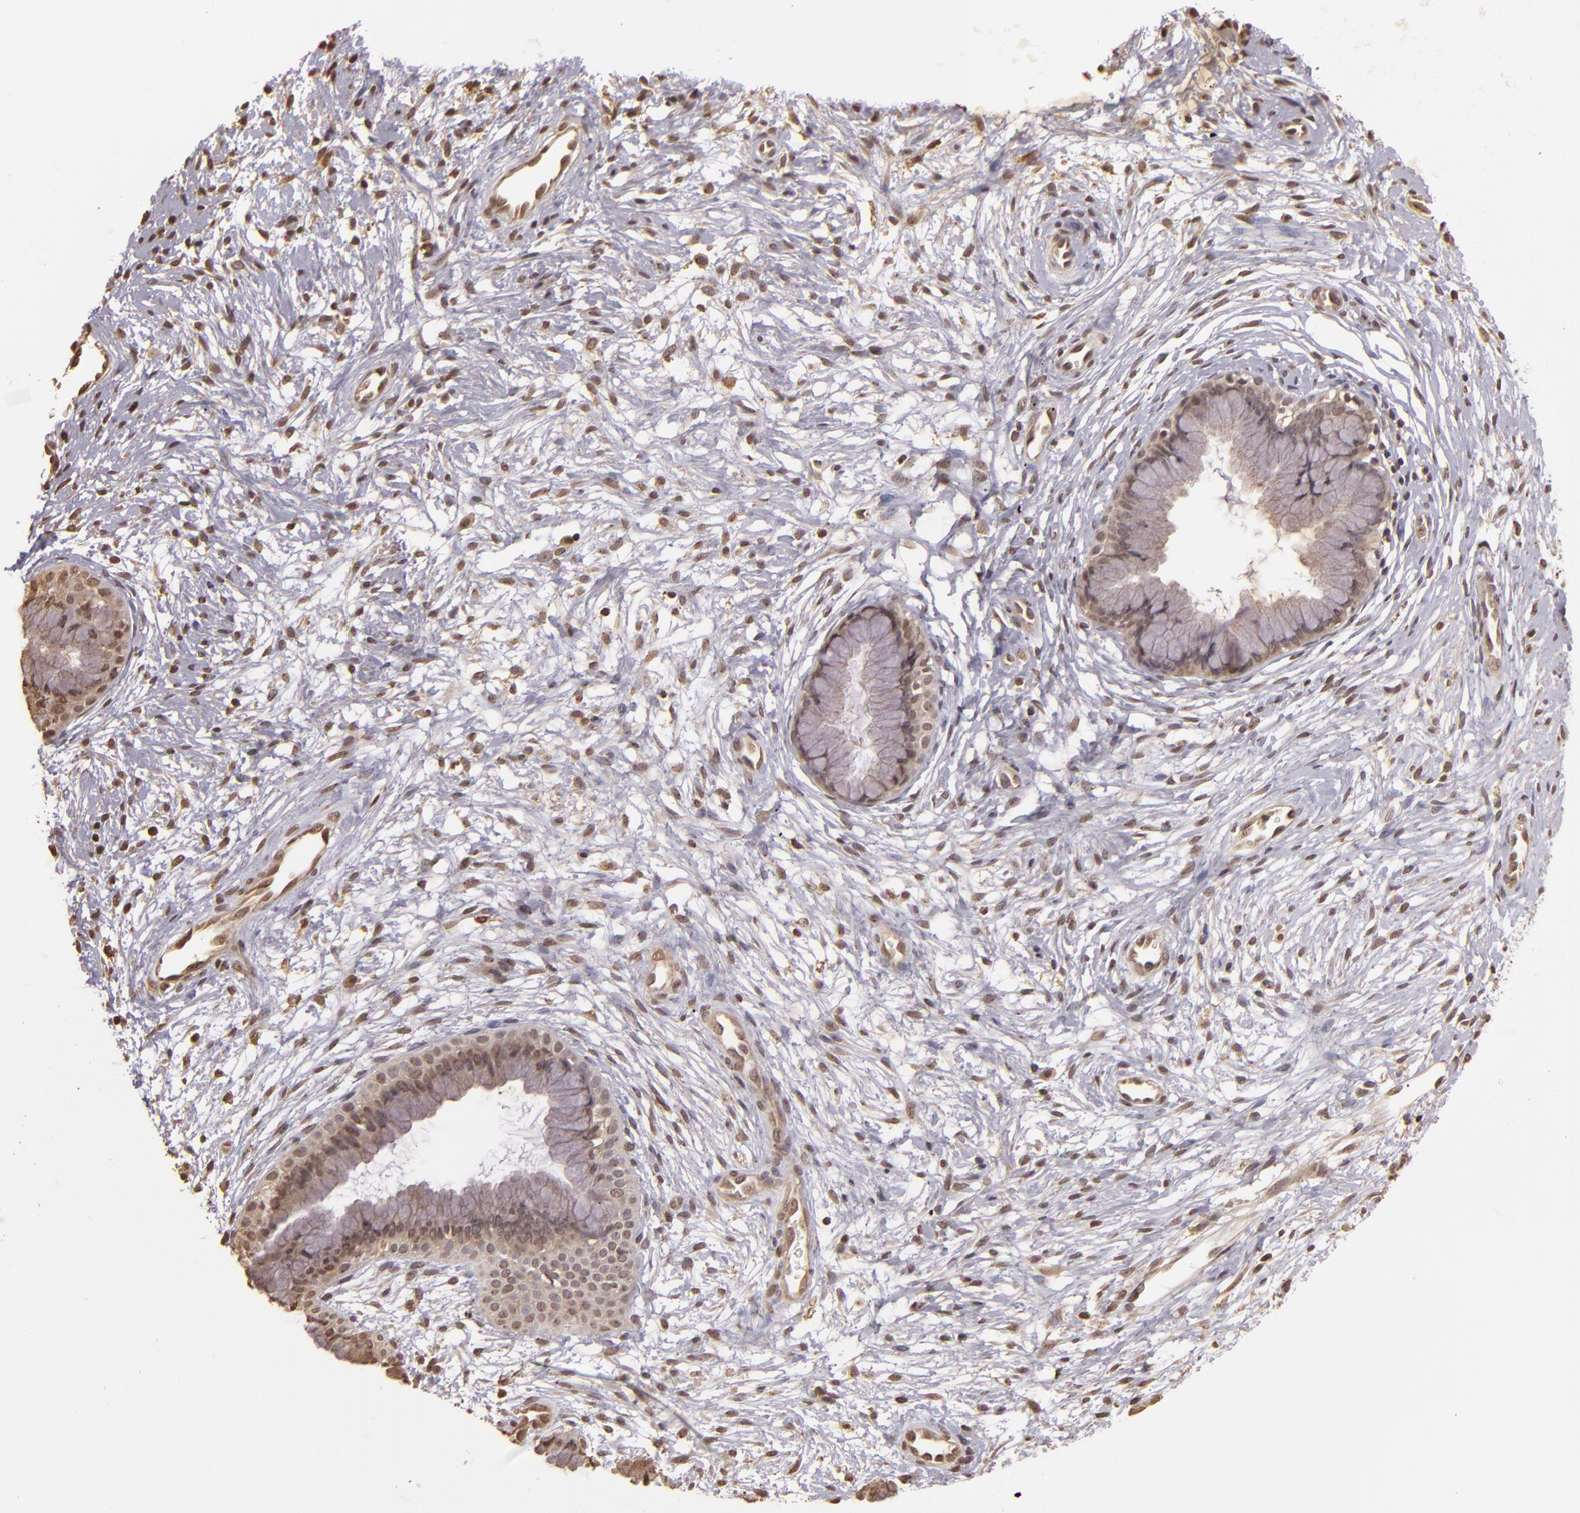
{"staining": {"intensity": "weak", "quantity": ">75%", "location": "cytoplasmic/membranous"}, "tissue": "cervix", "cell_type": "Glandular cells", "image_type": "normal", "snomed": [{"axis": "morphology", "description": "Normal tissue, NOS"}, {"axis": "topography", "description": "Cervix"}], "caption": "Cervix stained with IHC exhibits weak cytoplasmic/membranous positivity in approximately >75% of glandular cells. (Stains: DAB (3,3'-diaminobenzidine) in brown, nuclei in blue, Microscopy: brightfield microscopy at high magnification).", "gene": "ARPC2", "patient": {"sex": "female", "age": 39}}